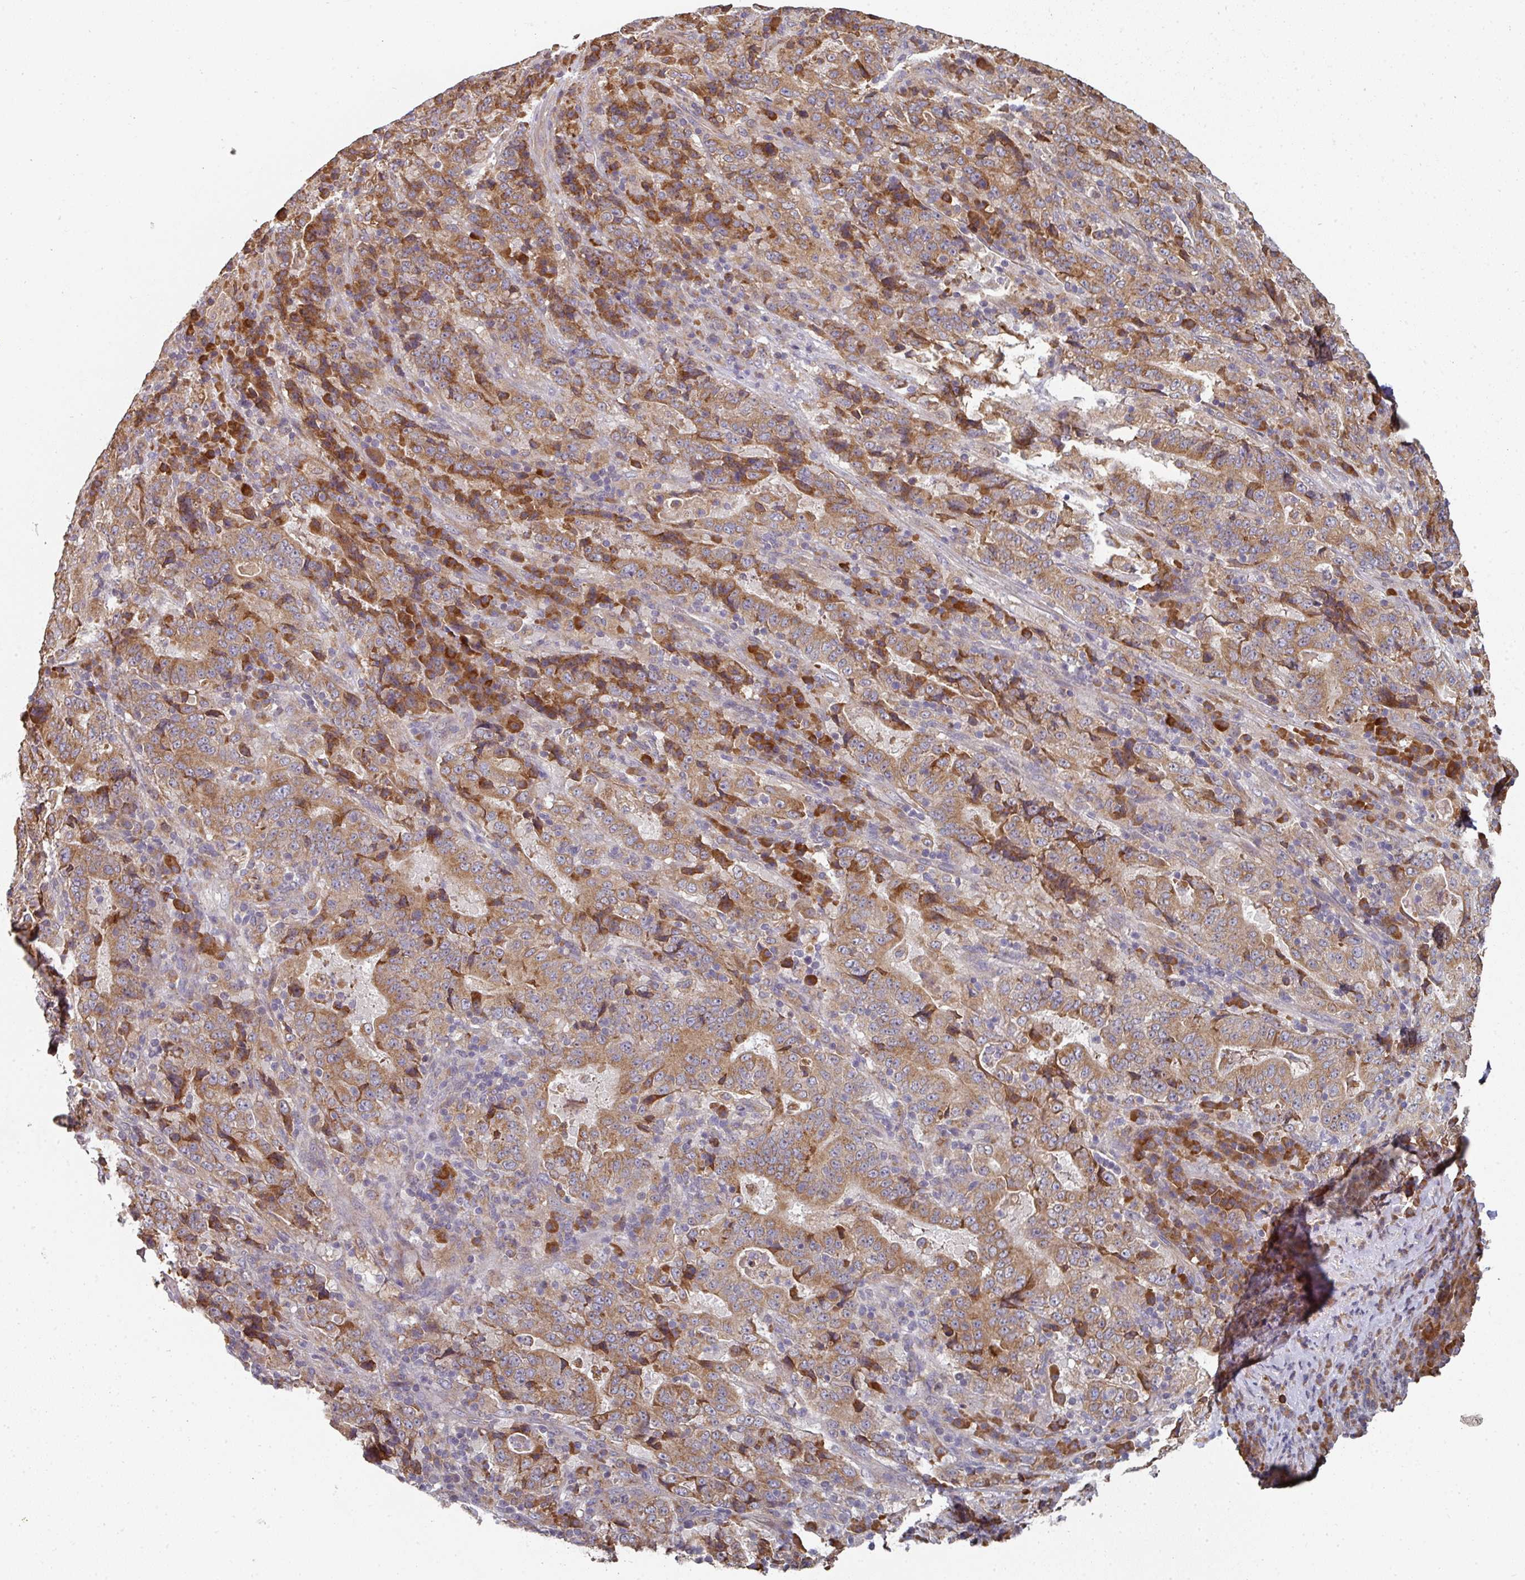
{"staining": {"intensity": "moderate", "quantity": ">75%", "location": "cytoplasmic/membranous"}, "tissue": "stomach cancer", "cell_type": "Tumor cells", "image_type": "cancer", "snomed": [{"axis": "morphology", "description": "Normal tissue, NOS"}, {"axis": "morphology", "description": "Adenocarcinoma, NOS"}, {"axis": "topography", "description": "Stomach, upper"}, {"axis": "topography", "description": "Stomach"}], "caption": "Stomach adenocarcinoma tissue shows moderate cytoplasmic/membranous positivity in approximately >75% of tumor cells, visualized by immunohistochemistry. (DAB IHC with brightfield microscopy, high magnification).", "gene": "EDEM2", "patient": {"sex": "male", "age": 59}}